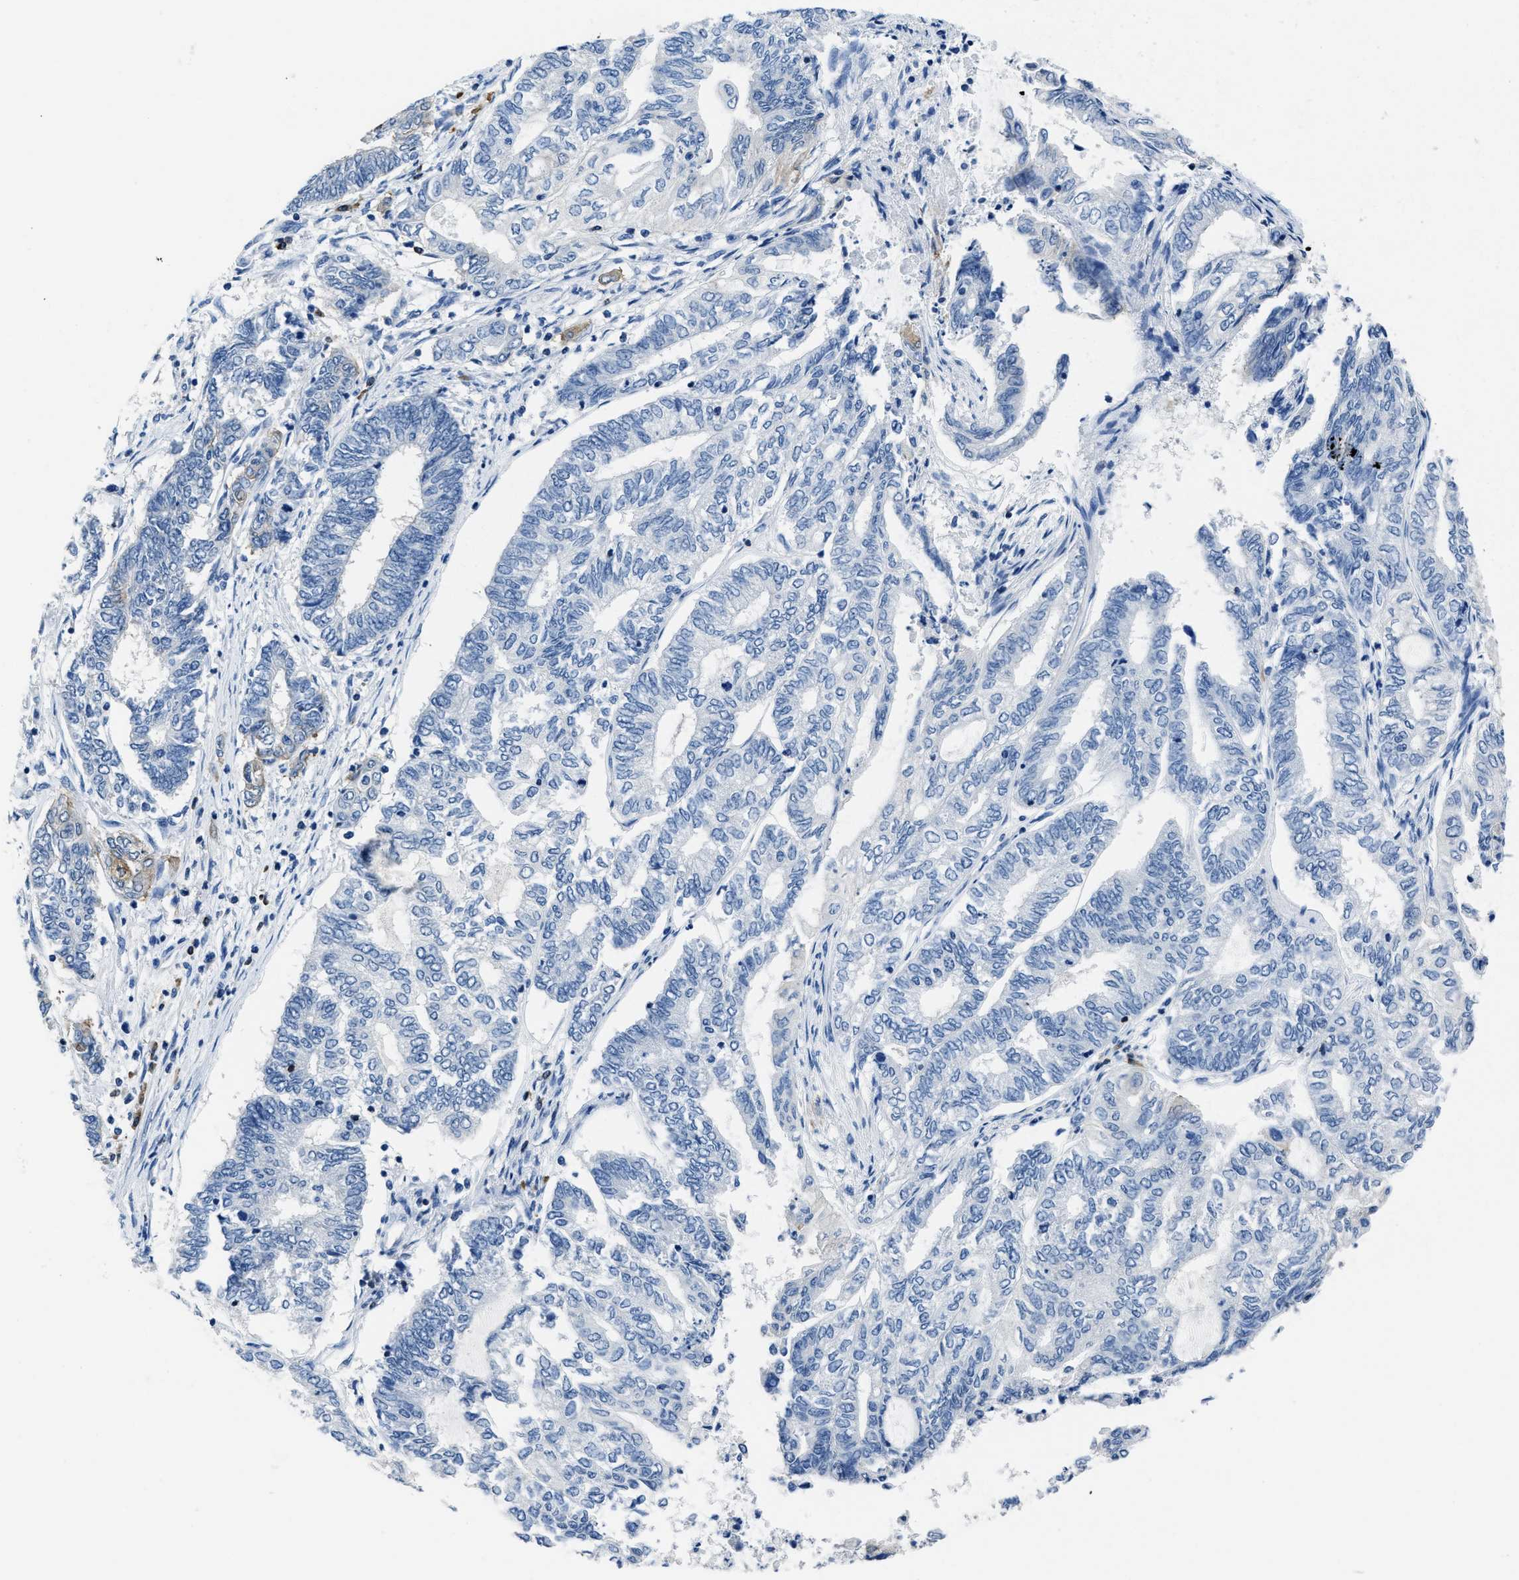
{"staining": {"intensity": "weak", "quantity": "<25%", "location": "cytoplasmic/membranous"}, "tissue": "endometrial cancer", "cell_type": "Tumor cells", "image_type": "cancer", "snomed": [{"axis": "morphology", "description": "Adenocarcinoma, NOS"}, {"axis": "topography", "description": "Uterus"}, {"axis": "topography", "description": "Endometrium"}], "caption": "DAB (3,3'-diaminobenzidine) immunohistochemical staining of endometrial cancer demonstrates no significant staining in tumor cells.", "gene": "ITGA3", "patient": {"sex": "female", "age": 70}}